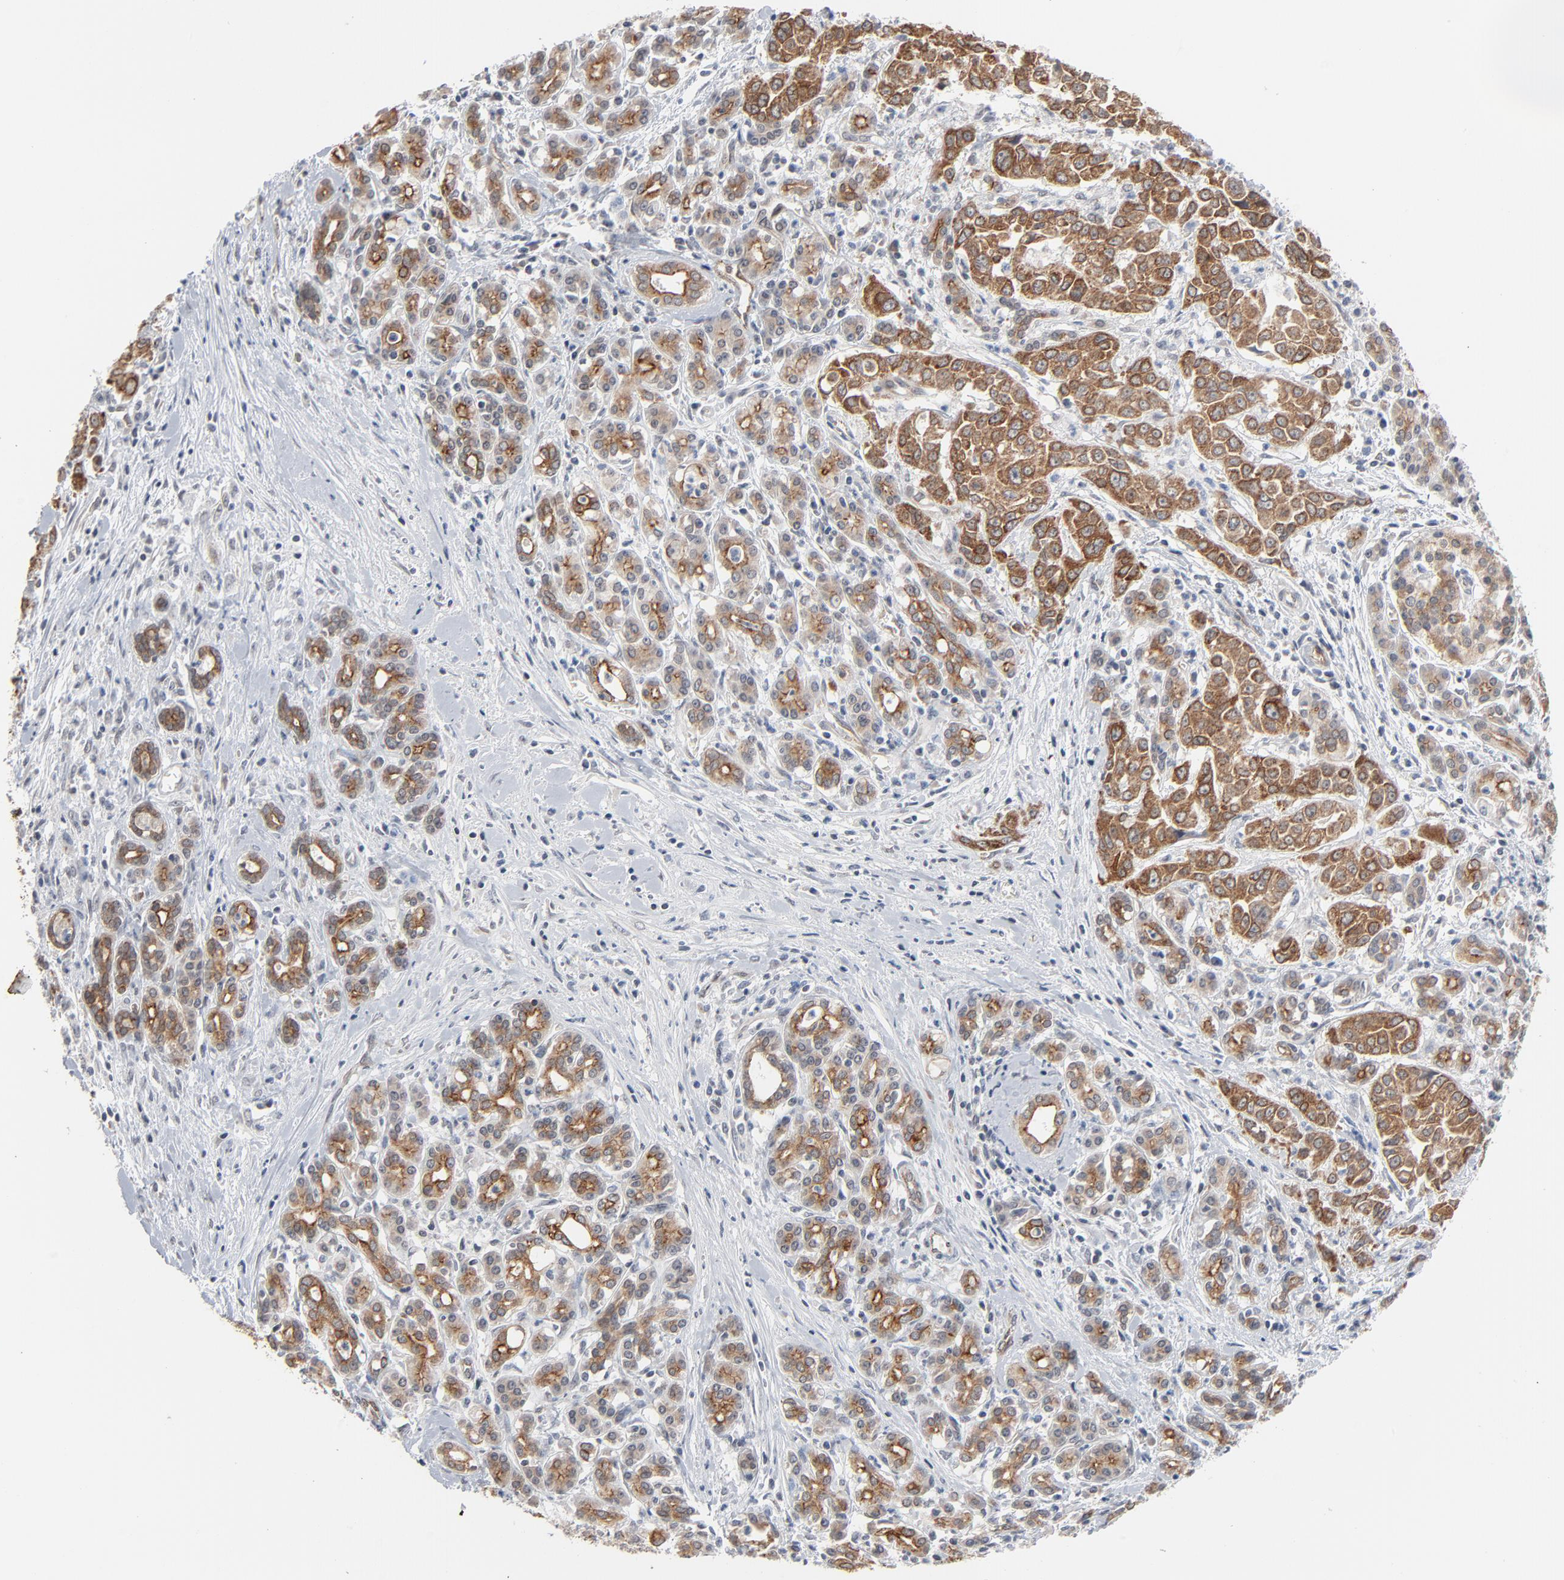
{"staining": {"intensity": "moderate", "quantity": ">75%", "location": "cytoplasmic/membranous"}, "tissue": "pancreatic cancer", "cell_type": "Tumor cells", "image_type": "cancer", "snomed": [{"axis": "morphology", "description": "Adenocarcinoma, NOS"}, {"axis": "topography", "description": "Pancreas"}], "caption": "Moderate cytoplasmic/membranous expression for a protein is seen in about >75% of tumor cells of pancreatic cancer using immunohistochemistry (IHC).", "gene": "ITPR3", "patient": {"sex": "female", "age": 52}}